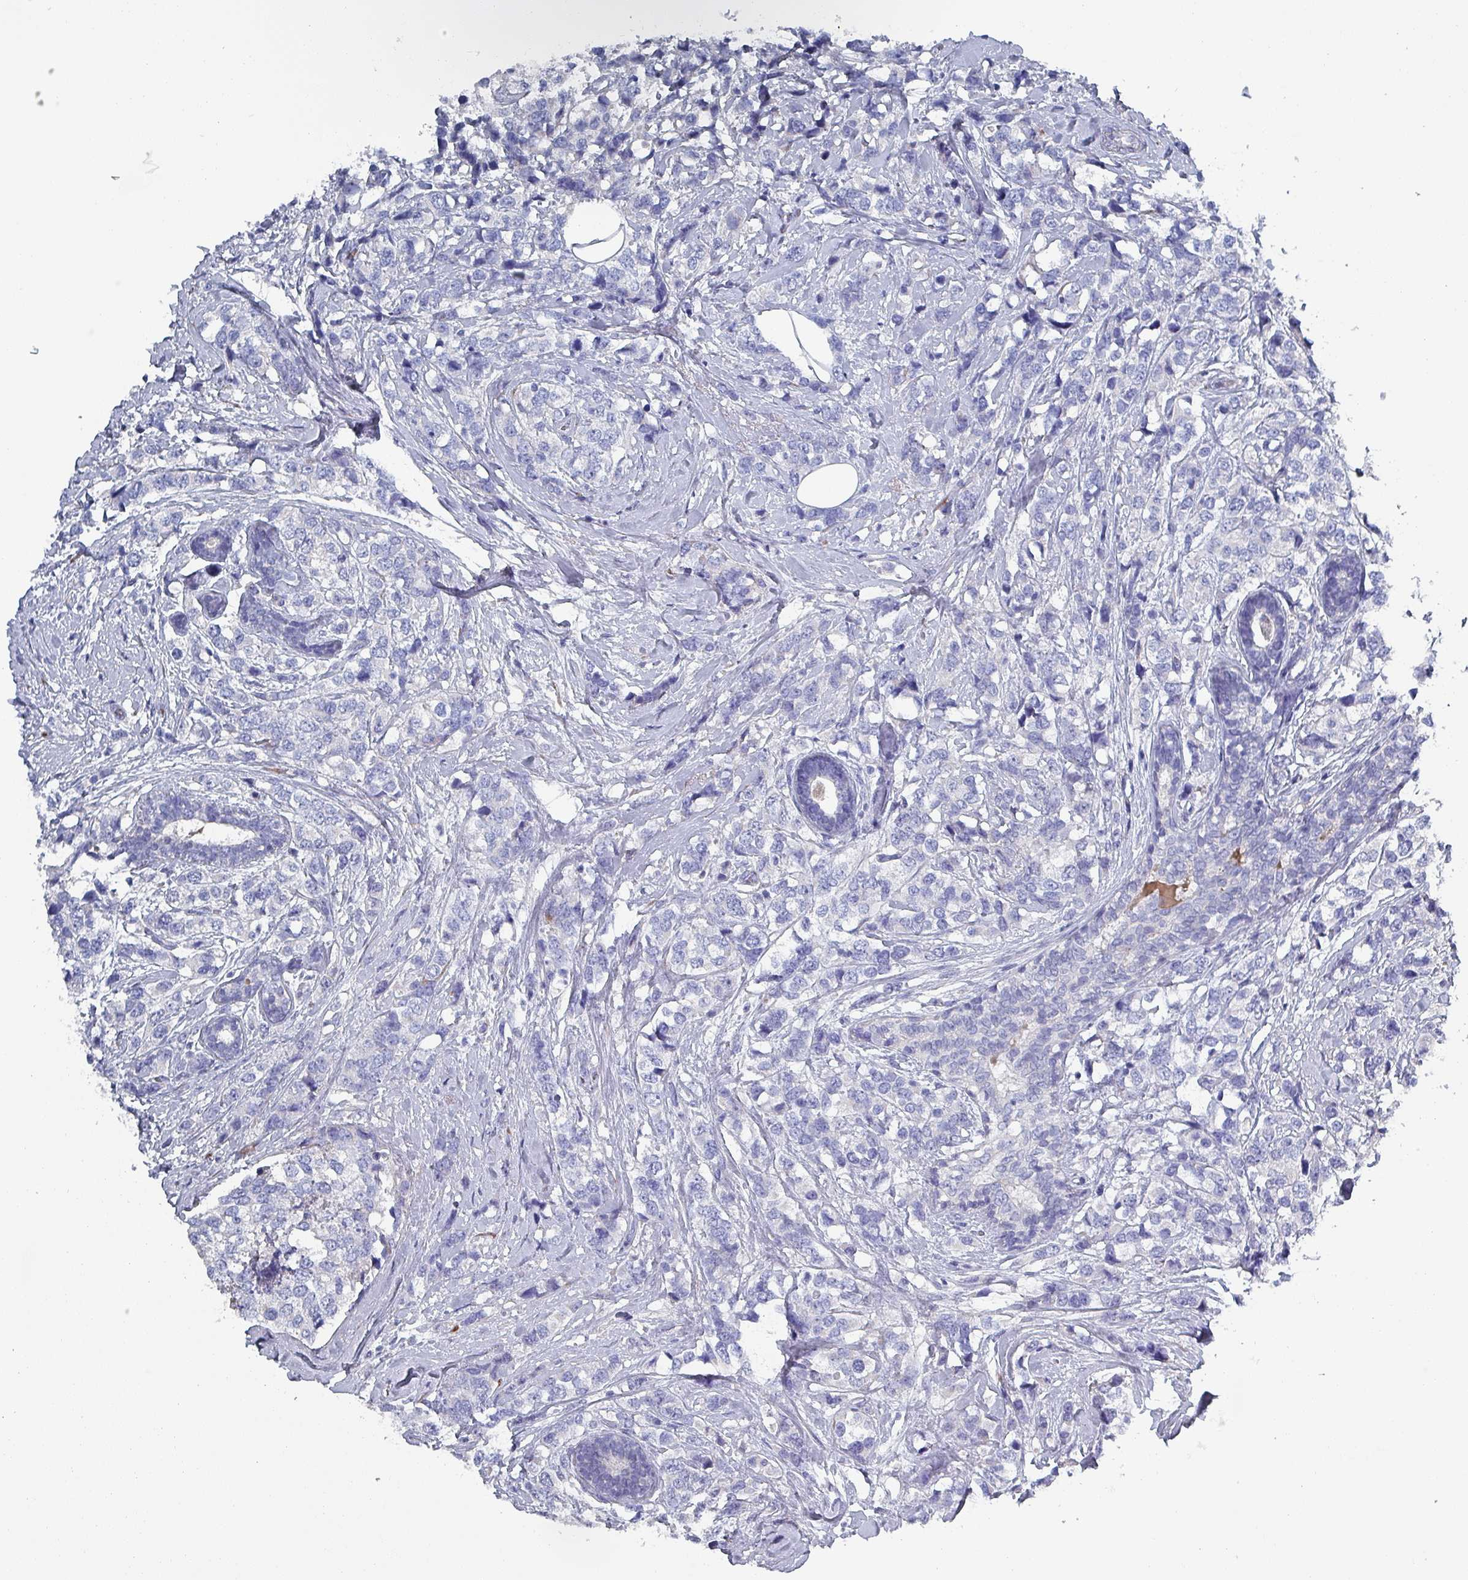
{"staining": {"intensity": "negative", "quantity": "none", "location": "none"}, "tissue": "breast cancer", "cell_type": "Tumor cells", "image_type": "cancer", "snomed": [{"axis": "morphology", "description": "Lobular carcinoma"}, {"axis": "topography", "description": "Breast"}], "caption": "Human breast cancer stained for a protein using immunohistochemistry shows no positivity in tumor cells.", "gene": "DRD5", "patient": {"sex": "female", "age": 59}}